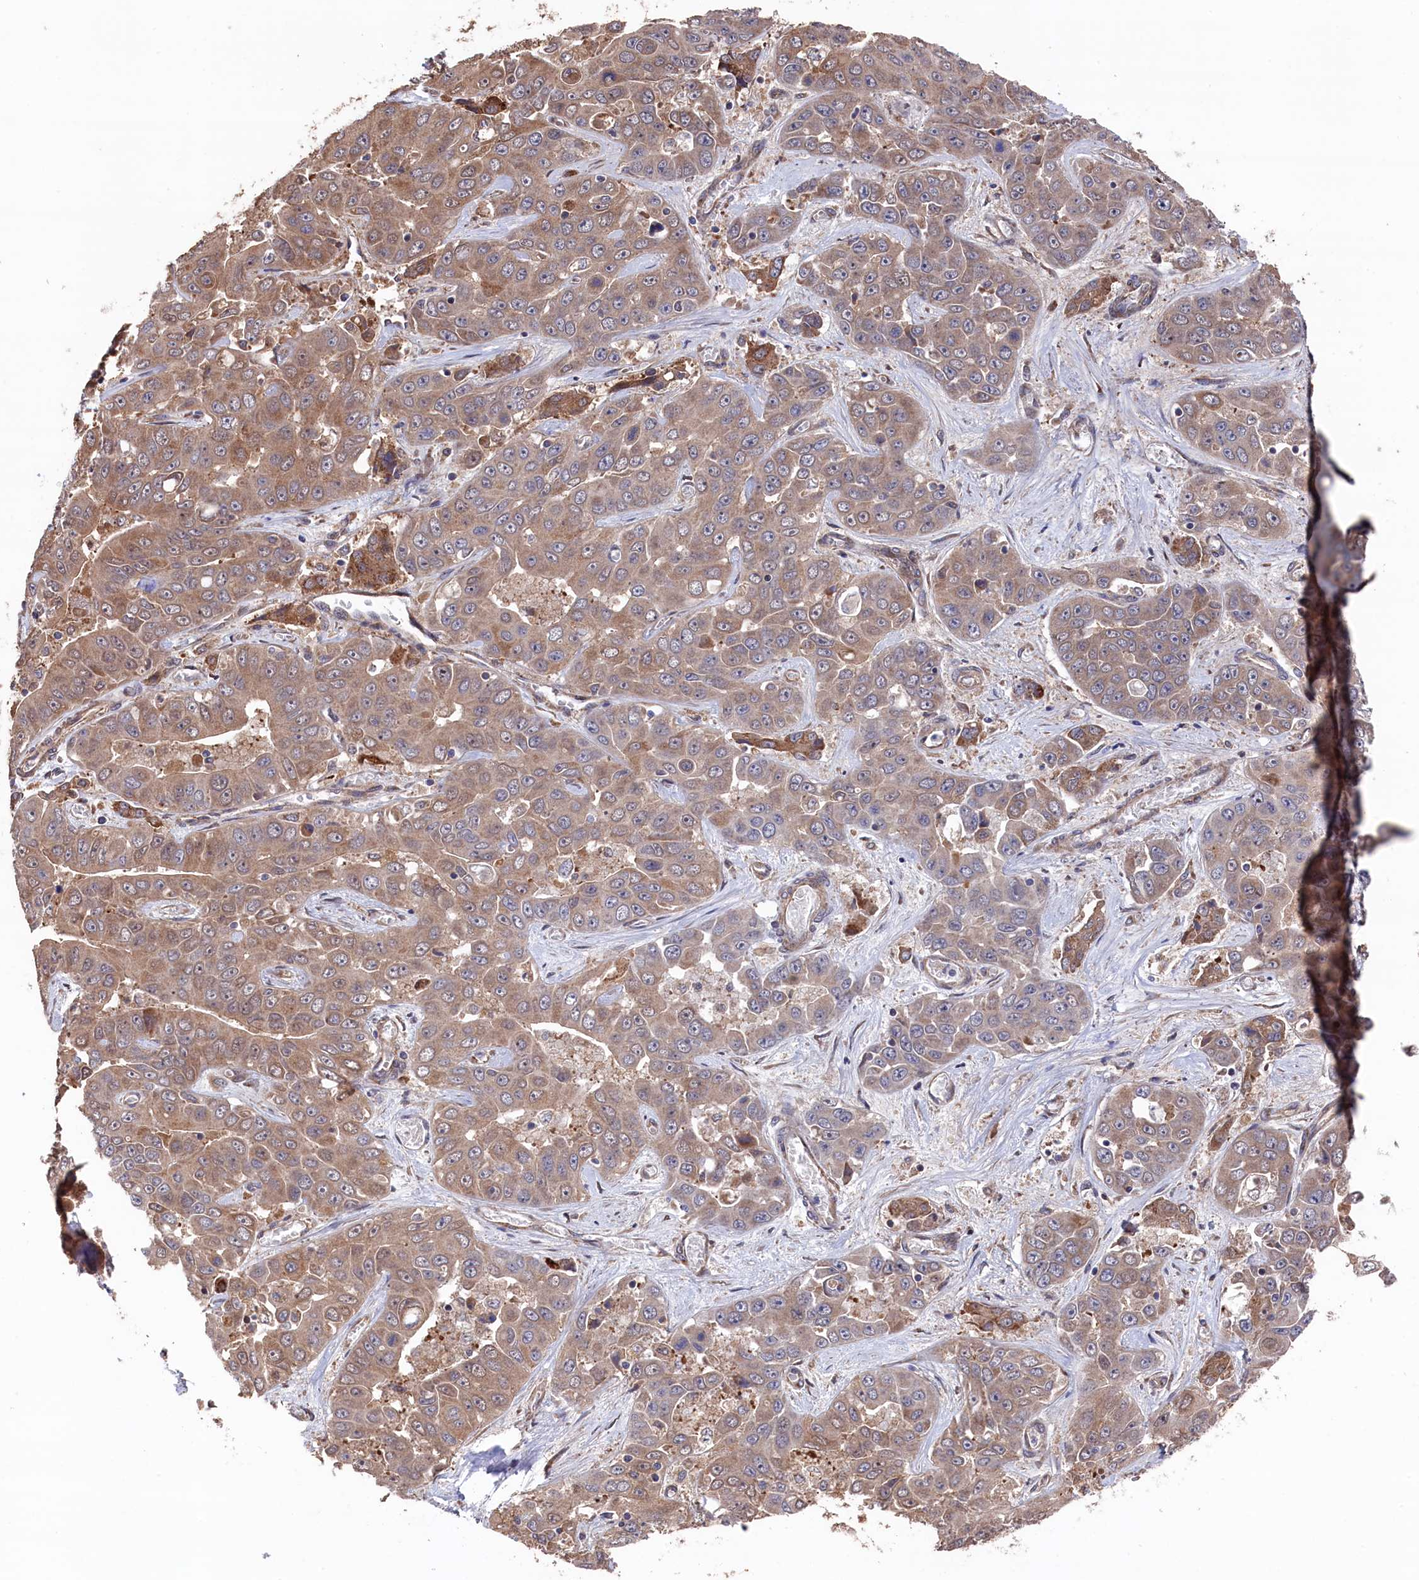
{"staining": {"intensity": "weak", "quantity": ">75%", "location": "cytoplasmic/membranous"}, "tissue": "liver cancer", "cell_type": "Tumor cells", "image_type": "cancer", "snomed": [{"axis": "morphology", "description": "Cholangiocarcinoma"}, {"axis": "topography", "description": "Liver"}], "caption": "Protein staining demonstrates weak cytoplasmic/membranous staining in approximately >75% of tumor cells in liver cancer. Ihc stains the protein in brown and the nuclei are stained blue.", "gene": "SLC12A4", "patient": {"sex": "female", "age": 52}}